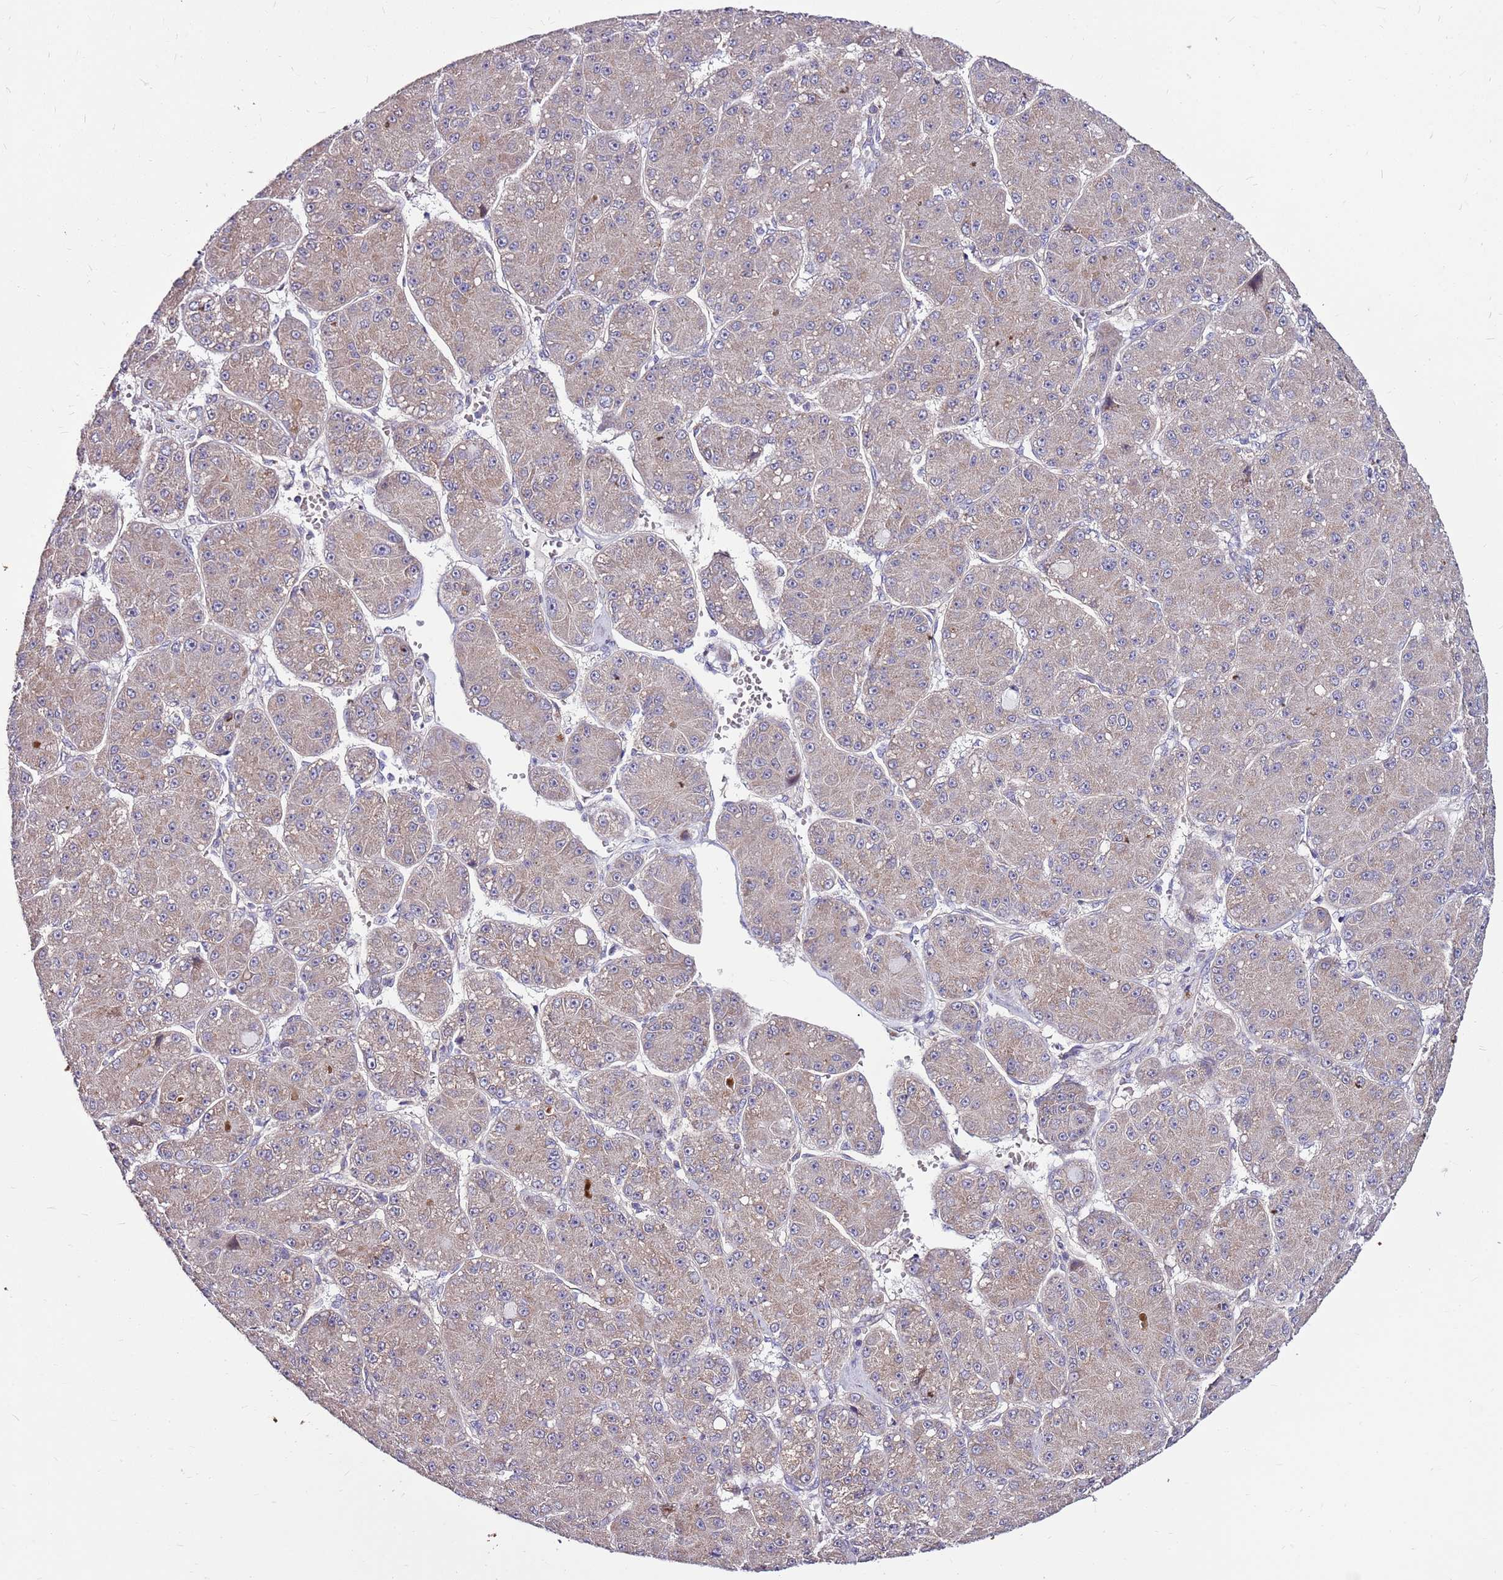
{"staining": {"intensity": "weak", "quantity": "<25%", "location": "cytoplasmic/membranous"}, "tissue": "liver cancer", "cell_type": "Tumor cells", "image_type": "cancer", "snomed": [{"axis": "morphology", "description": "Carcinoma, Hepatocellular, NOS"}, {"axis": "topography", "description": "Liver"}], "caption": "Liver hepatocellular carcinoma was stained to show a protein in brown. There is no significant positivity in tumor cells.", "gene": "SMG1", "patient": {"sex": "male", "age": 67}}